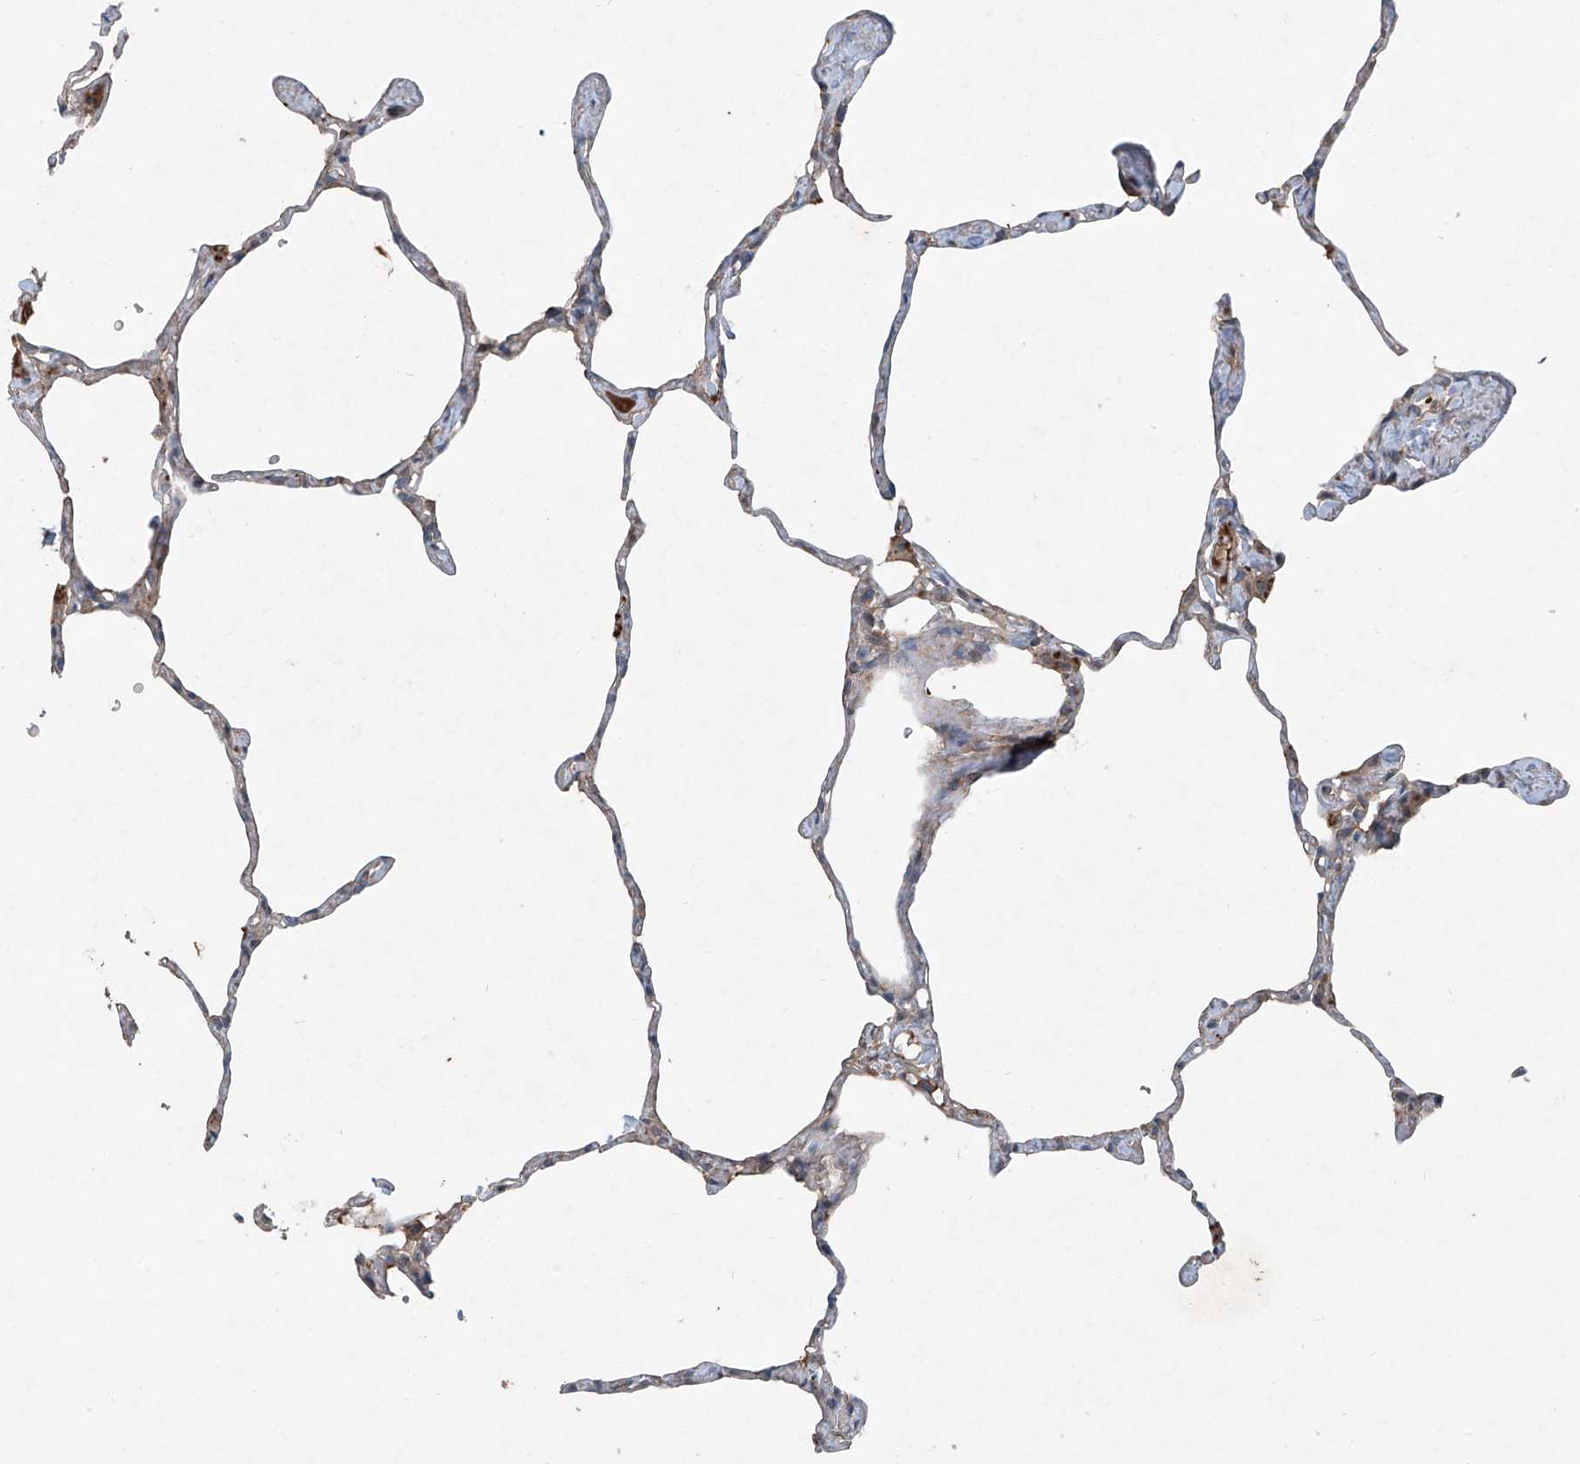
{"staining": {"intensity": "weak", "quantity": "25%-75%", "location": "cytoplasmic/membranous"}, "tissue": "lung", "cell_type": "Alveolar cells", "image_type": "normal", "snomed": [{"axis": "morphology", "description": "Normal tissue, NOS"}, {"axis": "topography", "description": "Lung"}], "caption": "This is a photomicrograph of immunohistochemistry (IHC) staining of unremarkable lung, which shows weak staining in the cytoplasmic/membranous of alveolar cells.", "gene": "FOXRED2", "patient": {"sex": "male", "age": 65}}